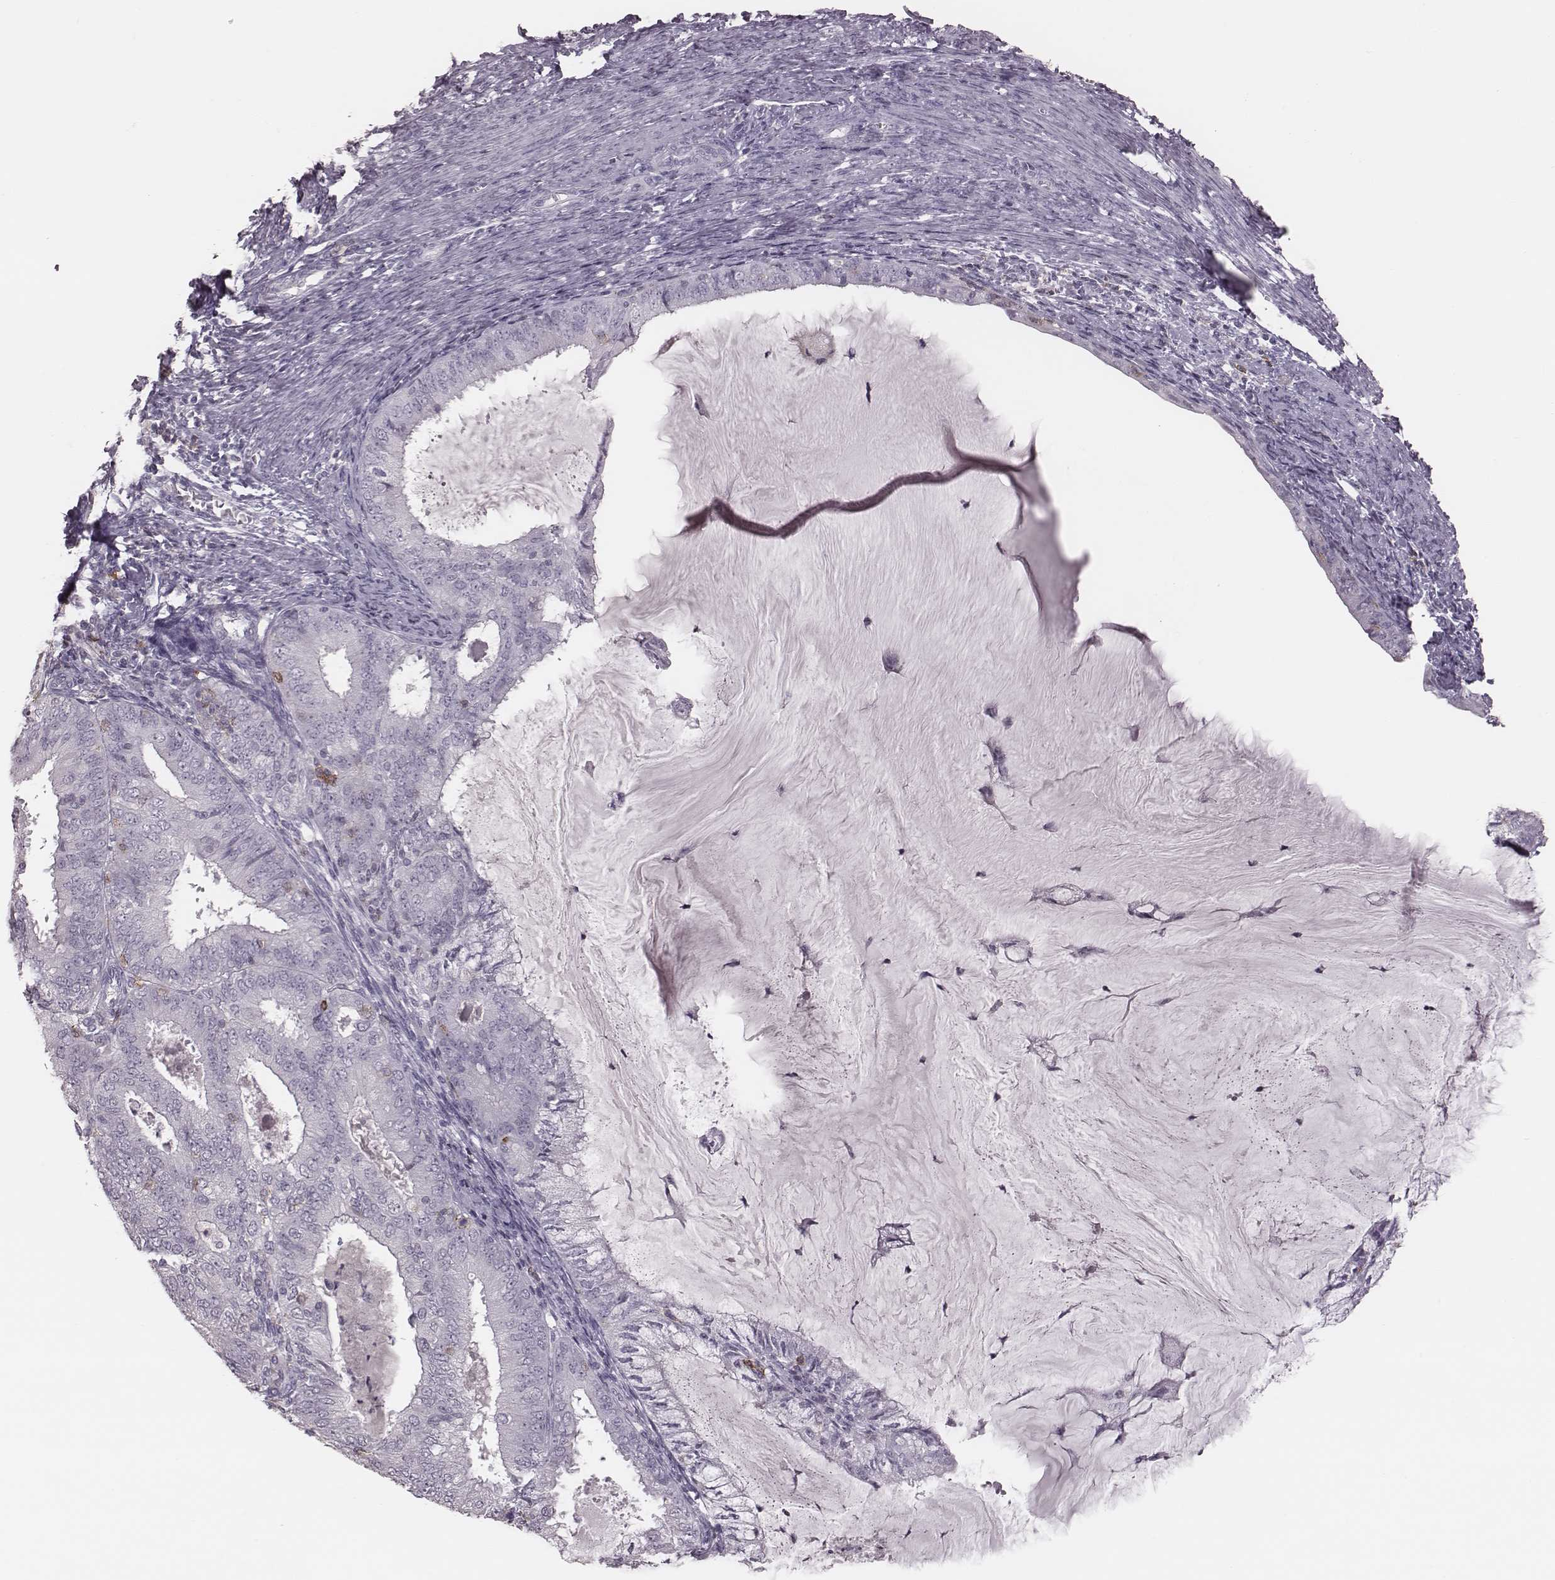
{"staining": {"intensity": "negative", "quantity": "none", "location": "none"}, "tissue": "endometrial cancer", "cell_type": "Tumor cells", "image_type": "cancer", "snomed": [{"axis": "morphology", "description": "Adenocarcinoma, NOS"}, {"axis": "topography", "description": "Endometrium"}], "caption": "Immunohistochemistry (IHC) photomicrograph of neoplastic tissue: human adenocarcinoma (endometrial) stained with DAB (3,3'-diaminobenzidine) shows no significant protein positivity in tumor cells.", "gene": "PDCD1", "patient": {"sex": "female", "age": 57}}